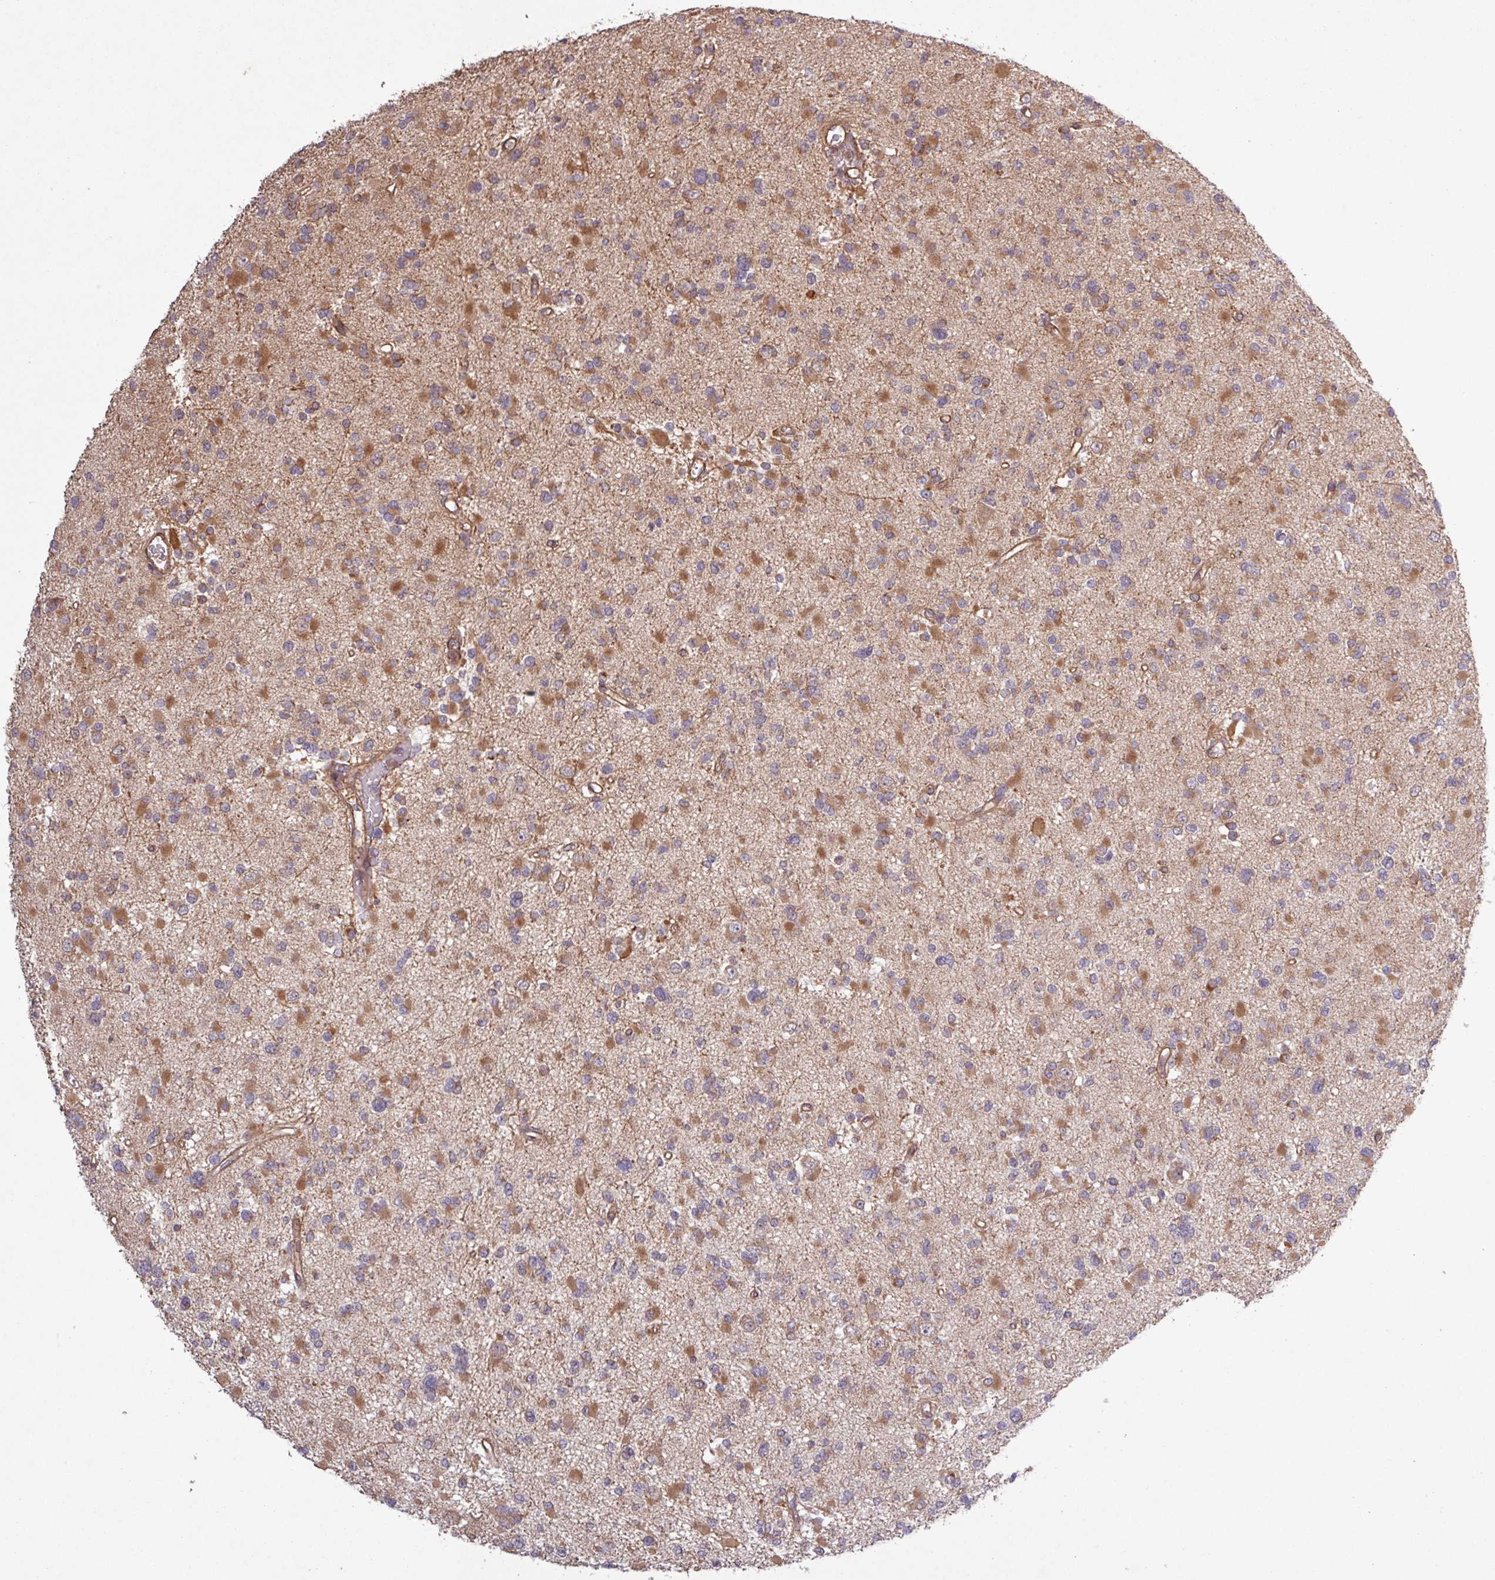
{"staining": {"intensity": "moderate", "quantity": ">75%", "location": "cytoplasmic/membranous"}, "tissue": "glioma", "cell_type": "Tumor cells", "image_type": "cancer", "snomed": [{"axis": "morphology", "description": "Glioma, malignant, Low grade"}, {"axis": "topography", "description": "Brain"}], "caption": "The immunohistochemical stain labels moderate cytoplasmic/membranous staining in tumor cells of malignant glioma (low-grade) tissue. The staining was performed using DAB, with brown indicating positive protein expression. Nuclei are stained blue with hematoxylin.", "gene": "TRABD2A", "patient": {"sex": "female", "age": 22}}